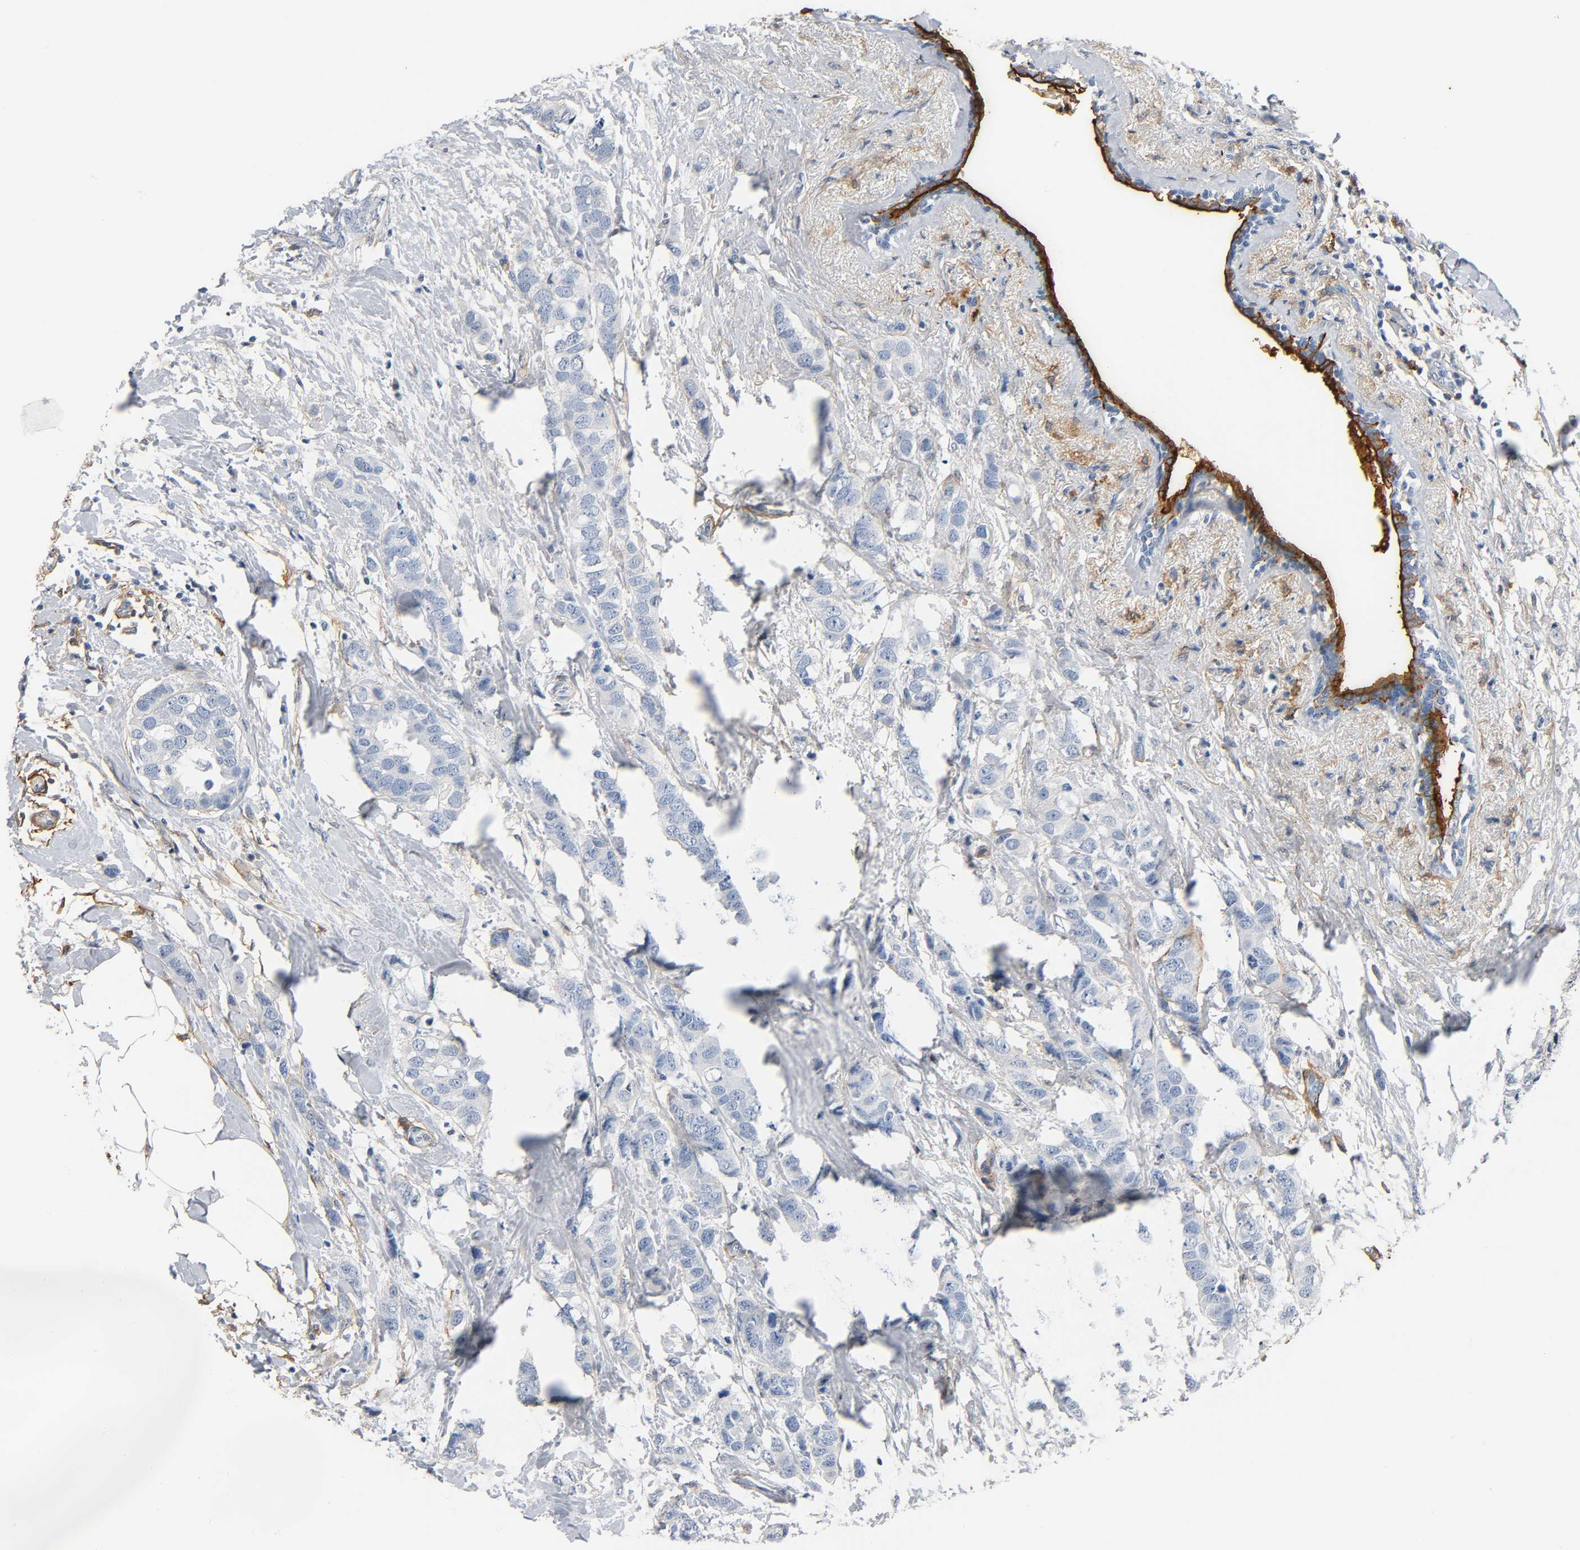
{"staining": {"intensity": "negative", "quantity": "none", "location": "none"}, "tissue": "breast cancer", "cell_type": "Tumor cells", "image_type": "cancer", "snomed": [{"axis": "morphology", "description": "Normal tissue, NOS"}, {"axis": "morphology", "description": "Duct carcinoma"}, {"axis": "topography", "description": "Breast"}], "caption": "There is no significant positivity in tumor cells of invasive ductal carcinoma (breast).", "gene": "ANPEP", "patient": {"sex": "female", "age": 50}}